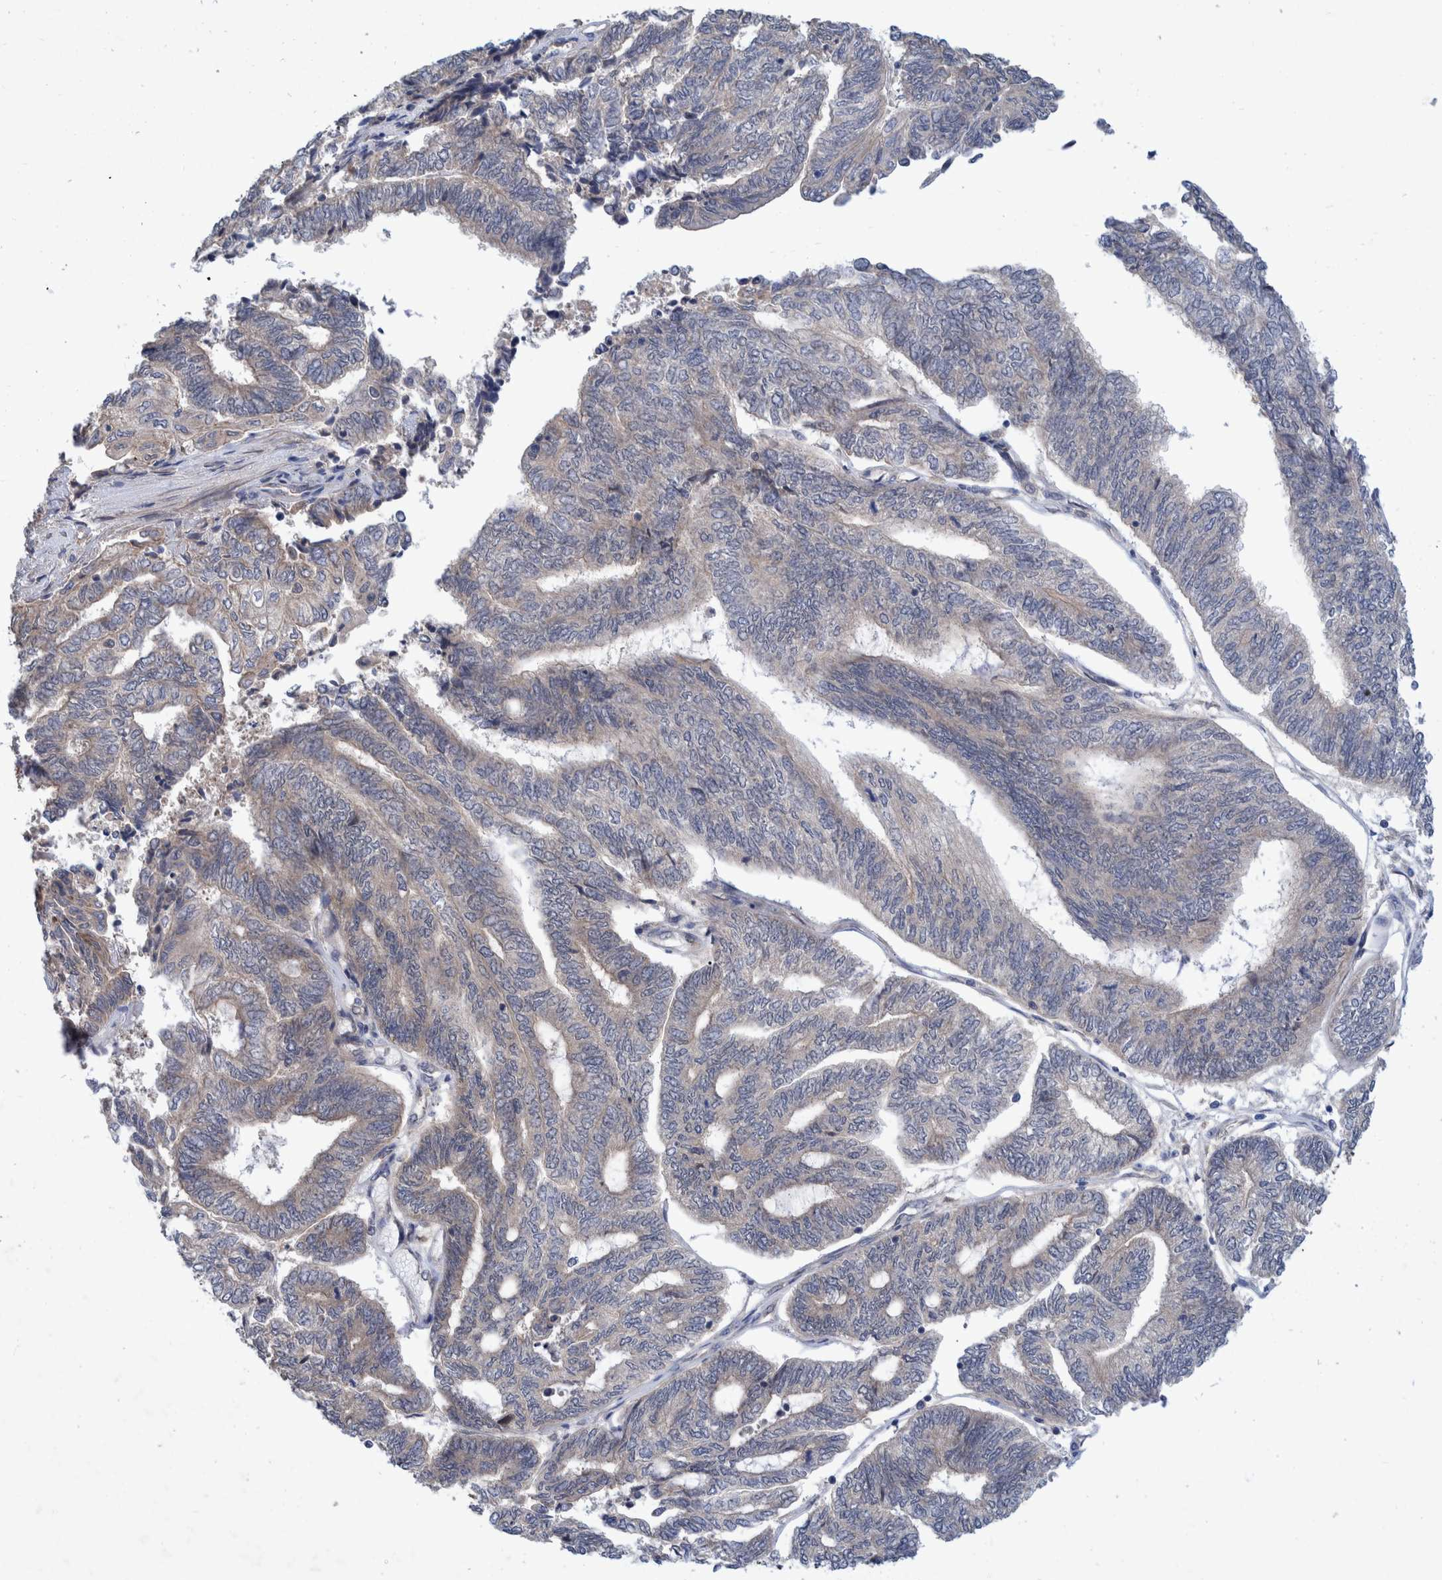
{"staining": {"intensity": "negative", "quantity": "none", "location": "none"}, "tissue": "endometrial cancer", "cell_type": "Tumor cells", "image_type": "cancer", "snomed": [{"axis": "morphology", "description": "Adenocarcinoma, NOS"}, {"axis": "topography", "description": "Uterus"}, {"axis": "topography", "description": "Endometrium"}], "caption": "IHC photomicrograph of adenocarcinoma (endometrial) stained for a protein (brown), which demonstrates no positivity in tumor cells.", "gene": "PLPBP", "patient": {"sex": "female", "age": 70}}